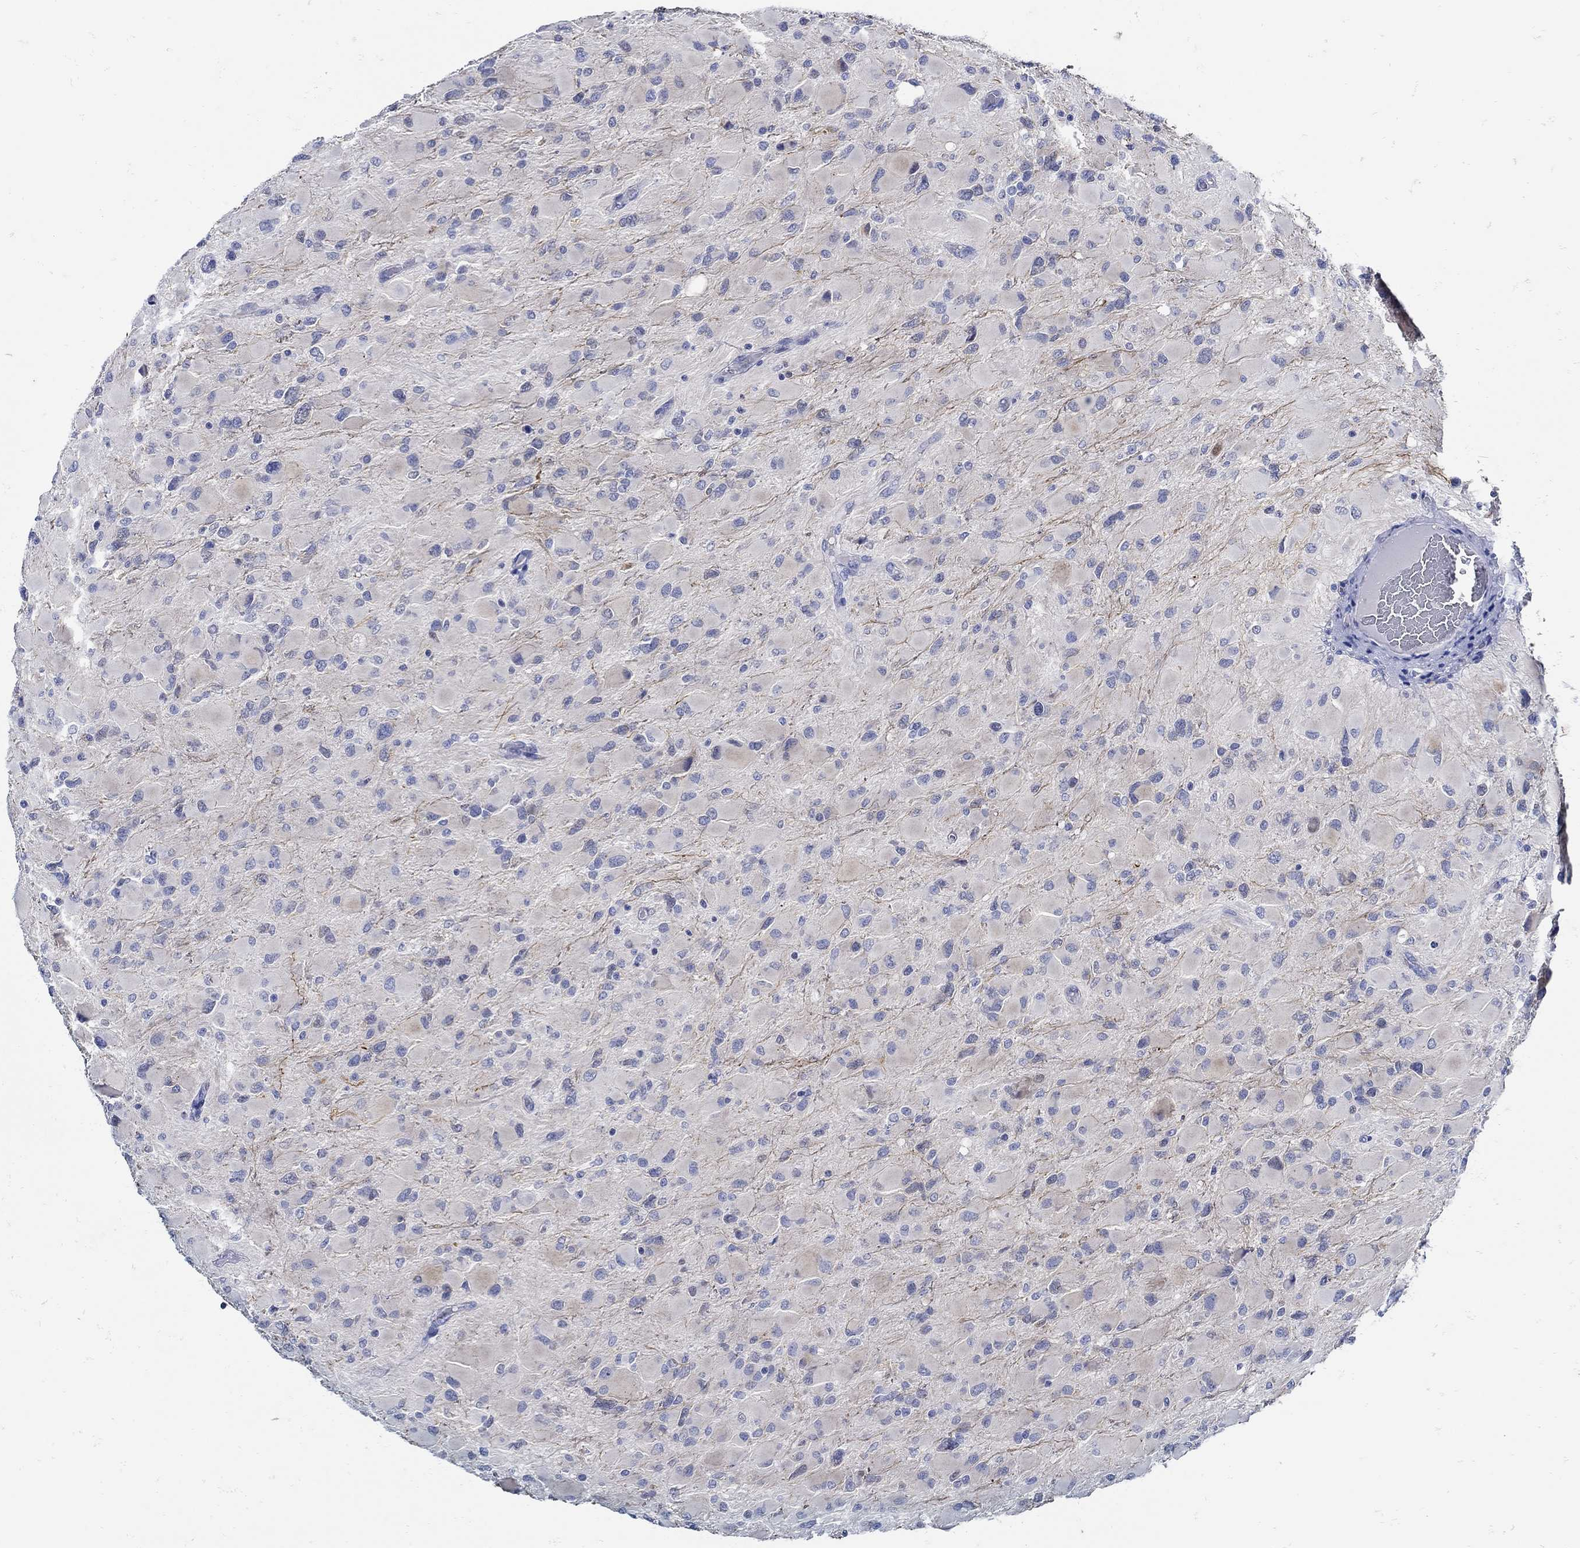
{"staining": {"intensity": "negative", "quantity": "none", "location": "none"}, "tissue": "glioma", "cell_type": "Tumor cells", "image_type": "cancer", "snomed": [{"axis": "morphology", "description": "Glioma, malignant, High grade"}, {"axis": "topography", "description": "Cerebral cortex"}], "caption": "High-grade glioma (malignant) stained for a protein using immunohistochemistry (IHC) displays no positivity tumor cells.", "gene": "NOS1", "patient": {"sex": "female", "age": 36}}